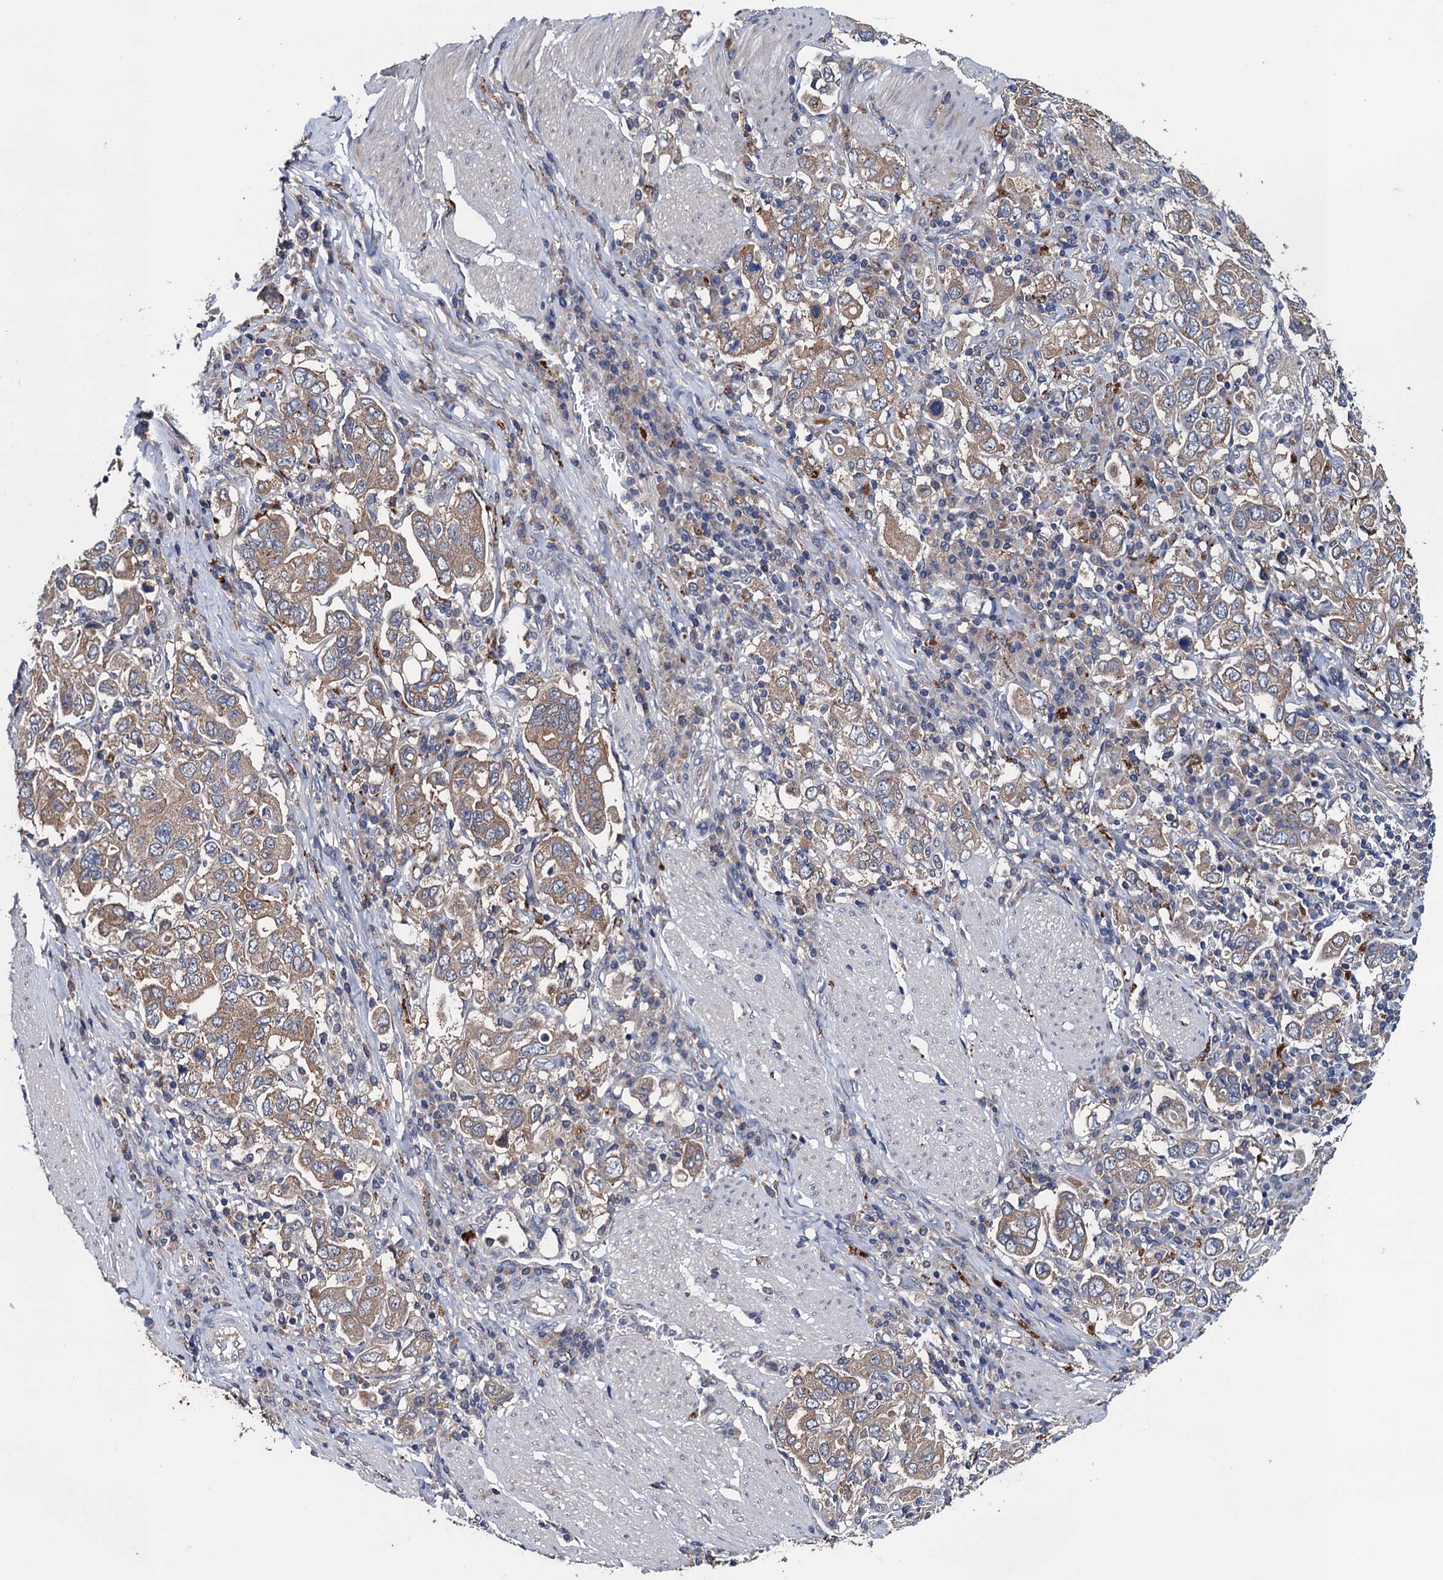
{"staining": {"intensity": "moderate", "quantity": ">75%", "location": "cytoplasmic/membranous"}, "tissue": "stomach cancer", "cell_type": "Tumor cells", "image_type": "cancer", "snomed": [{"axis": "morphology", "description": "Adenocarcinoma, NOS"}, {"axis": "topography", "description": "Stomach, upper"}], "caption": "Moderate cytoplasmic/membranous expression is appreciated in approximately >75% of tumor cells in stomach cancer (adenocarcinoma).", "gene": "BLTP3B", "patient": {"sex": "male", "age": 62}}